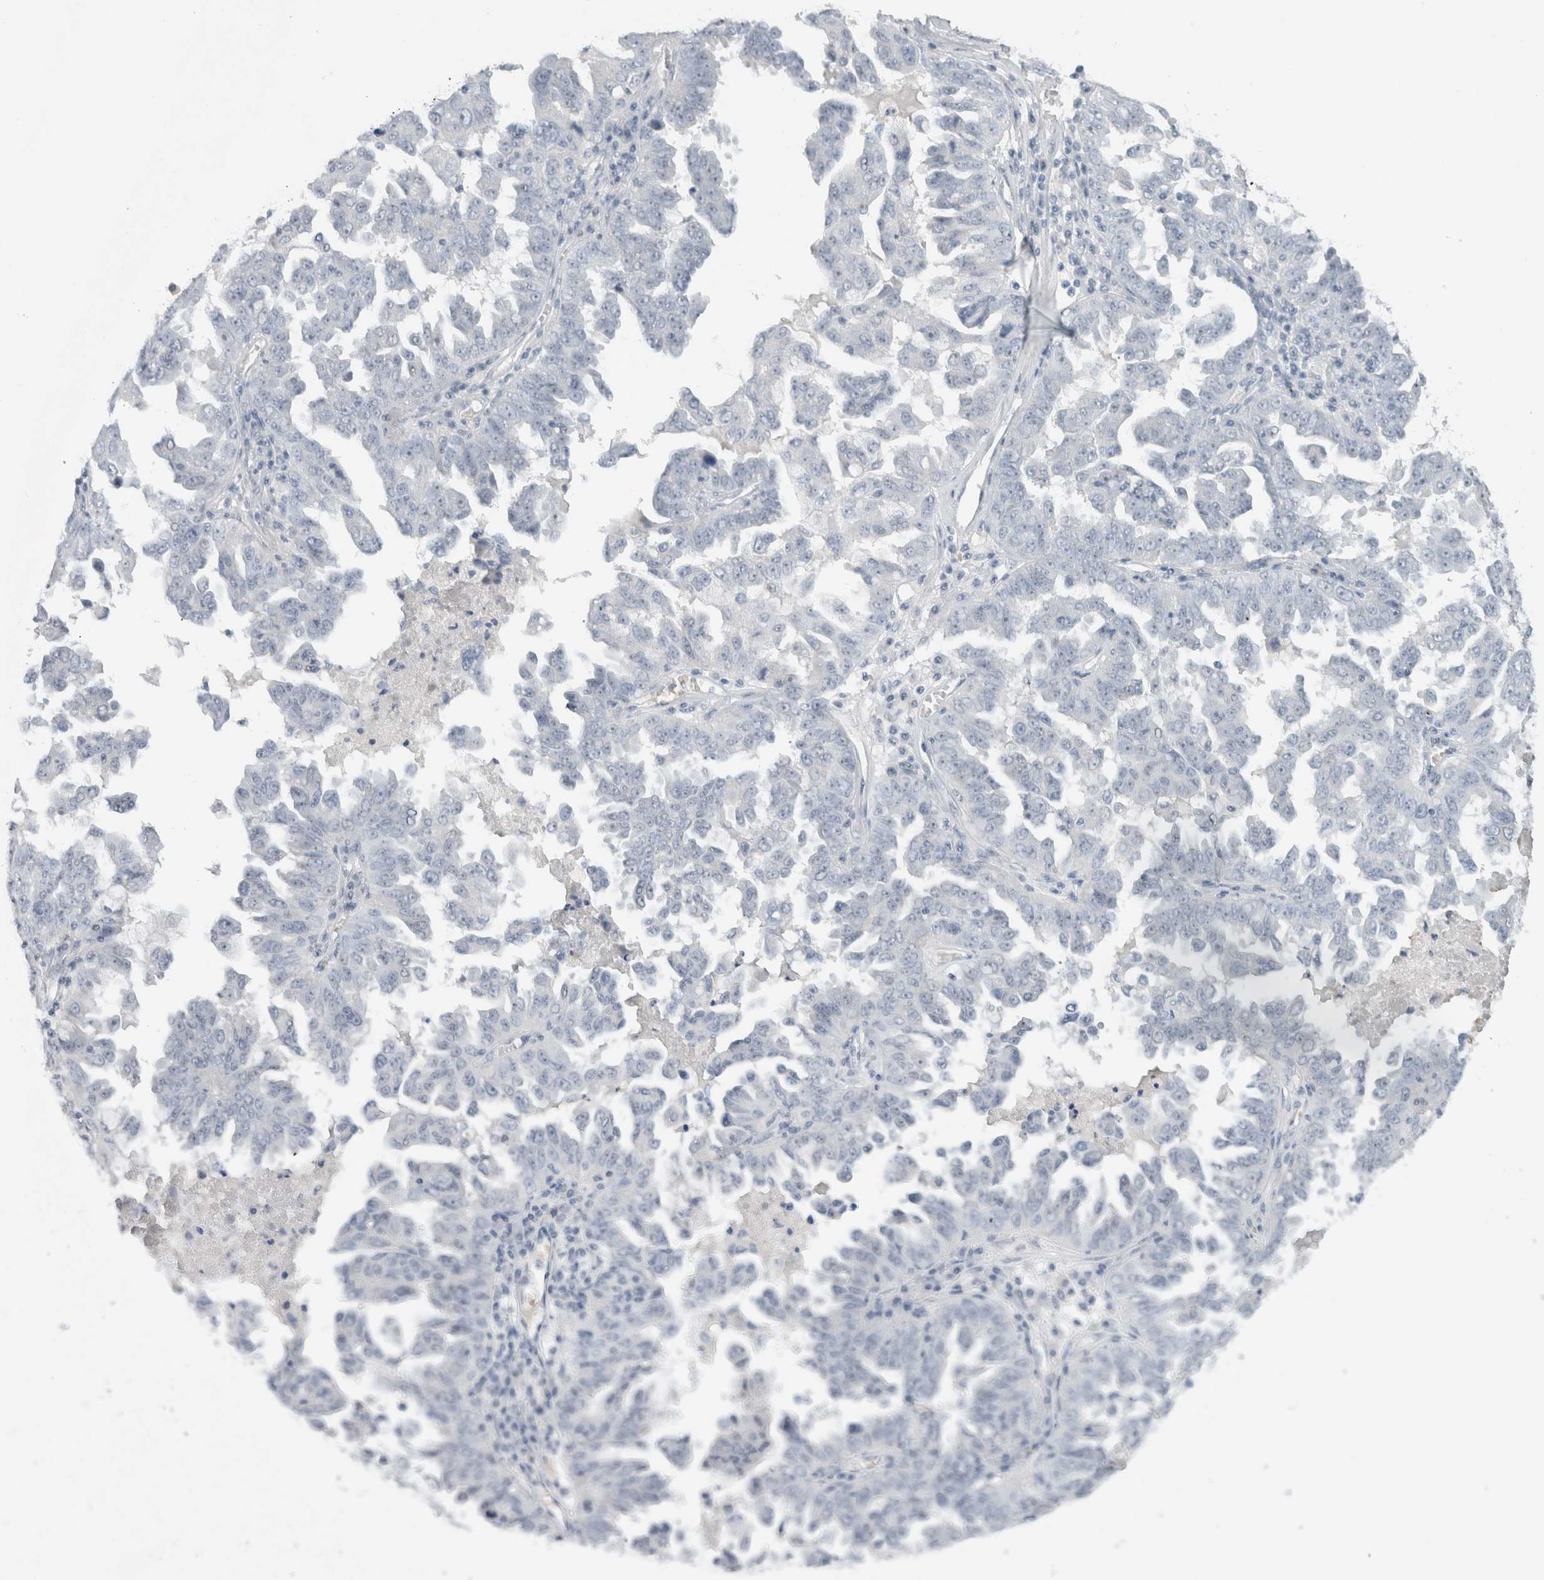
{"staining": {"intensity": "negative", "quantity": "none", "location": "none"}, "tissue": "ovarian cancer", "cell_type": "Tumor cells", "image_type": "cancer", "snomed": [{"axis": "morphology", "description": "Carcinoma, endometroid"}, {"axis": "topography", "description": "Ovary"}], "caption": "This is an immunohistochemistry micrograph of human endometroid carcinoma (ovarian). There is no expression in tumor cells.", "gene": "FMR1NB", "patient": {"sex": "female", "age": 62}}